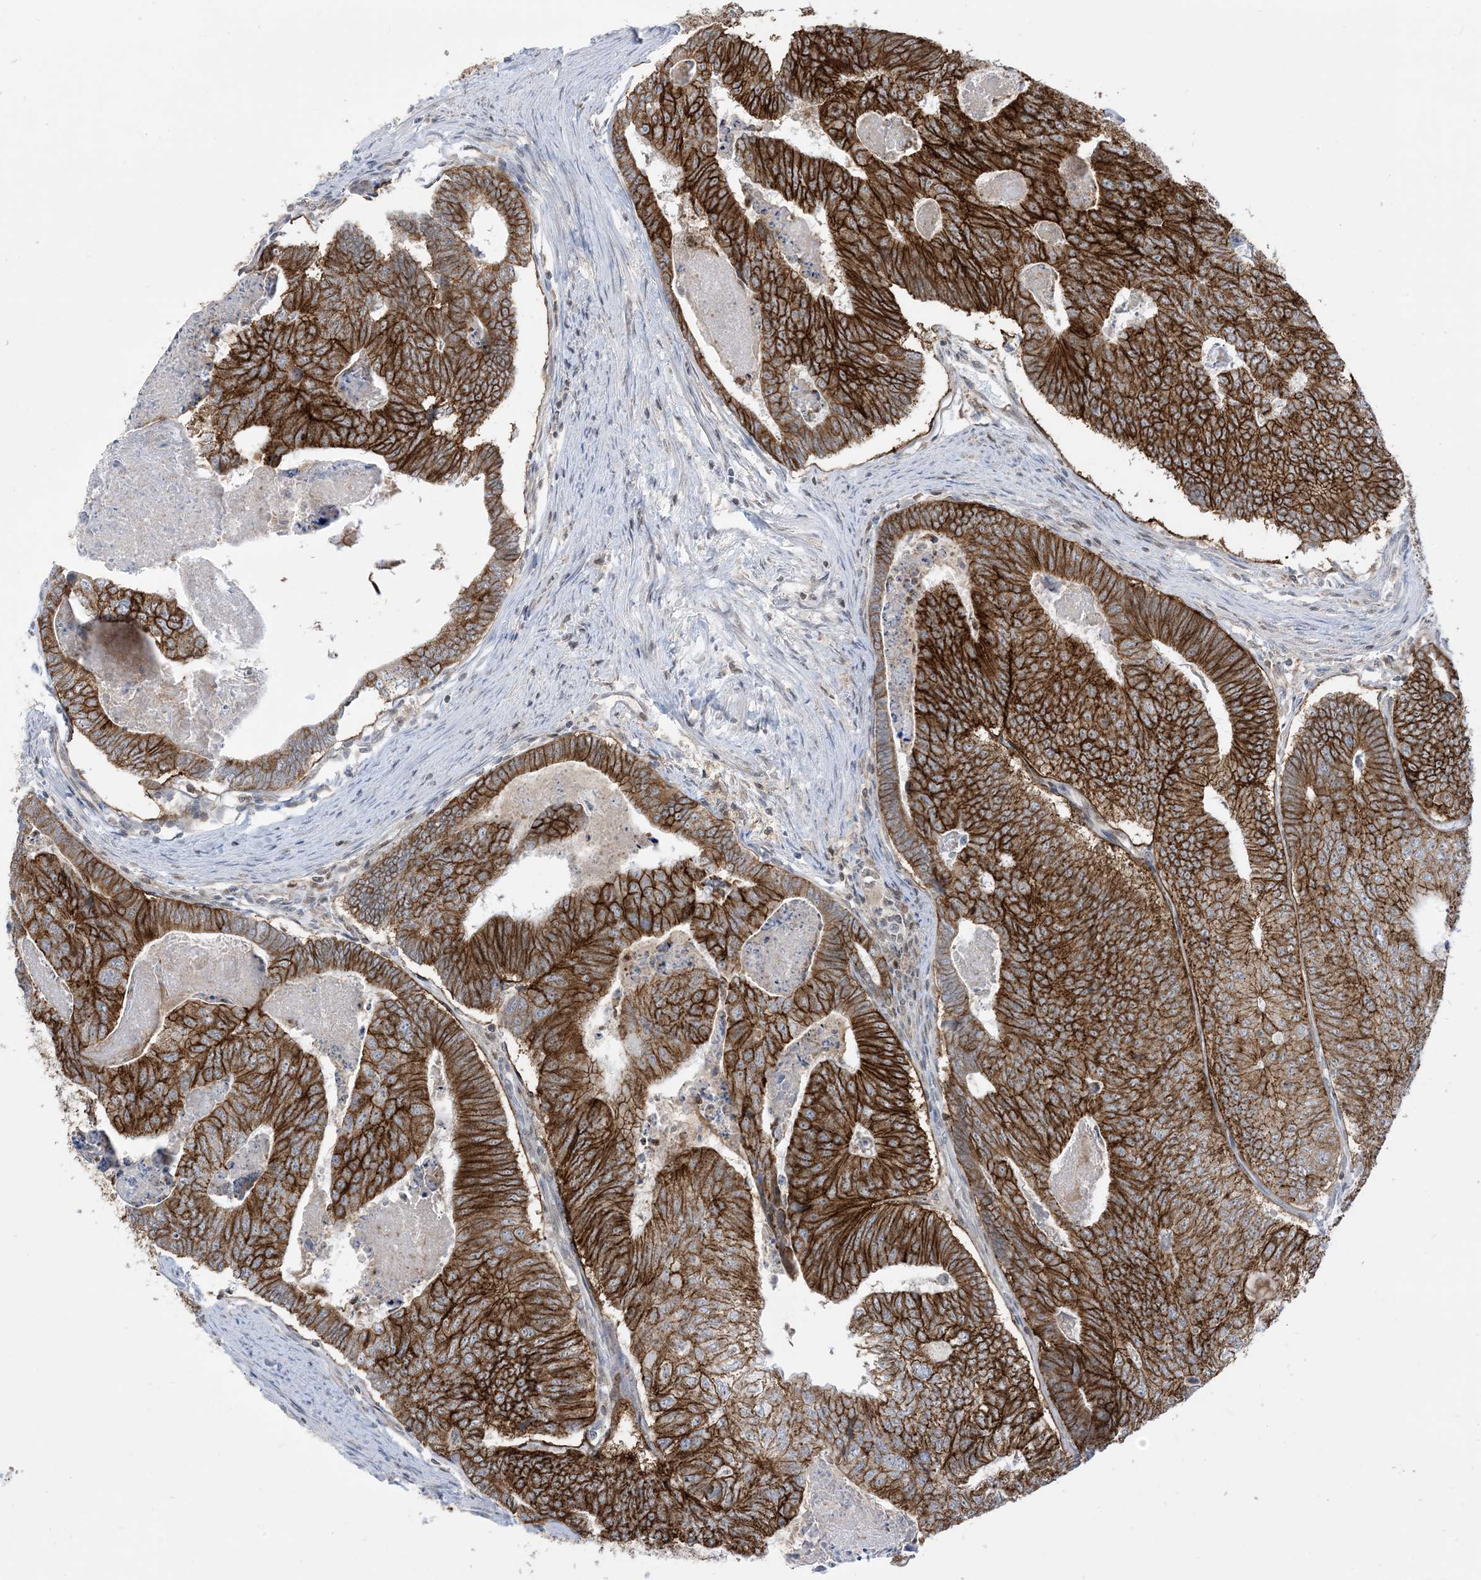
{"staining": {"intensity": "strong", "quantity": ">75%", "location": "cytoplasmic/membranous"}, "tissue": "colorectal cancer", "cell_type": "Tumor cells", "image_type": "cancer", "snomed": [{"axis": "morphology", "description": "Adenocarcinoma, NOS"}, {"axis": "topography", "description": "Colon"}], "caption": "A photomicrograph of colorectal cancer stained for a protein reveals strong cytoplasmic/membranous brown staining in tumor cells.", "gene": "CASP4", "patient": {"sex": "female", "age": 67}}